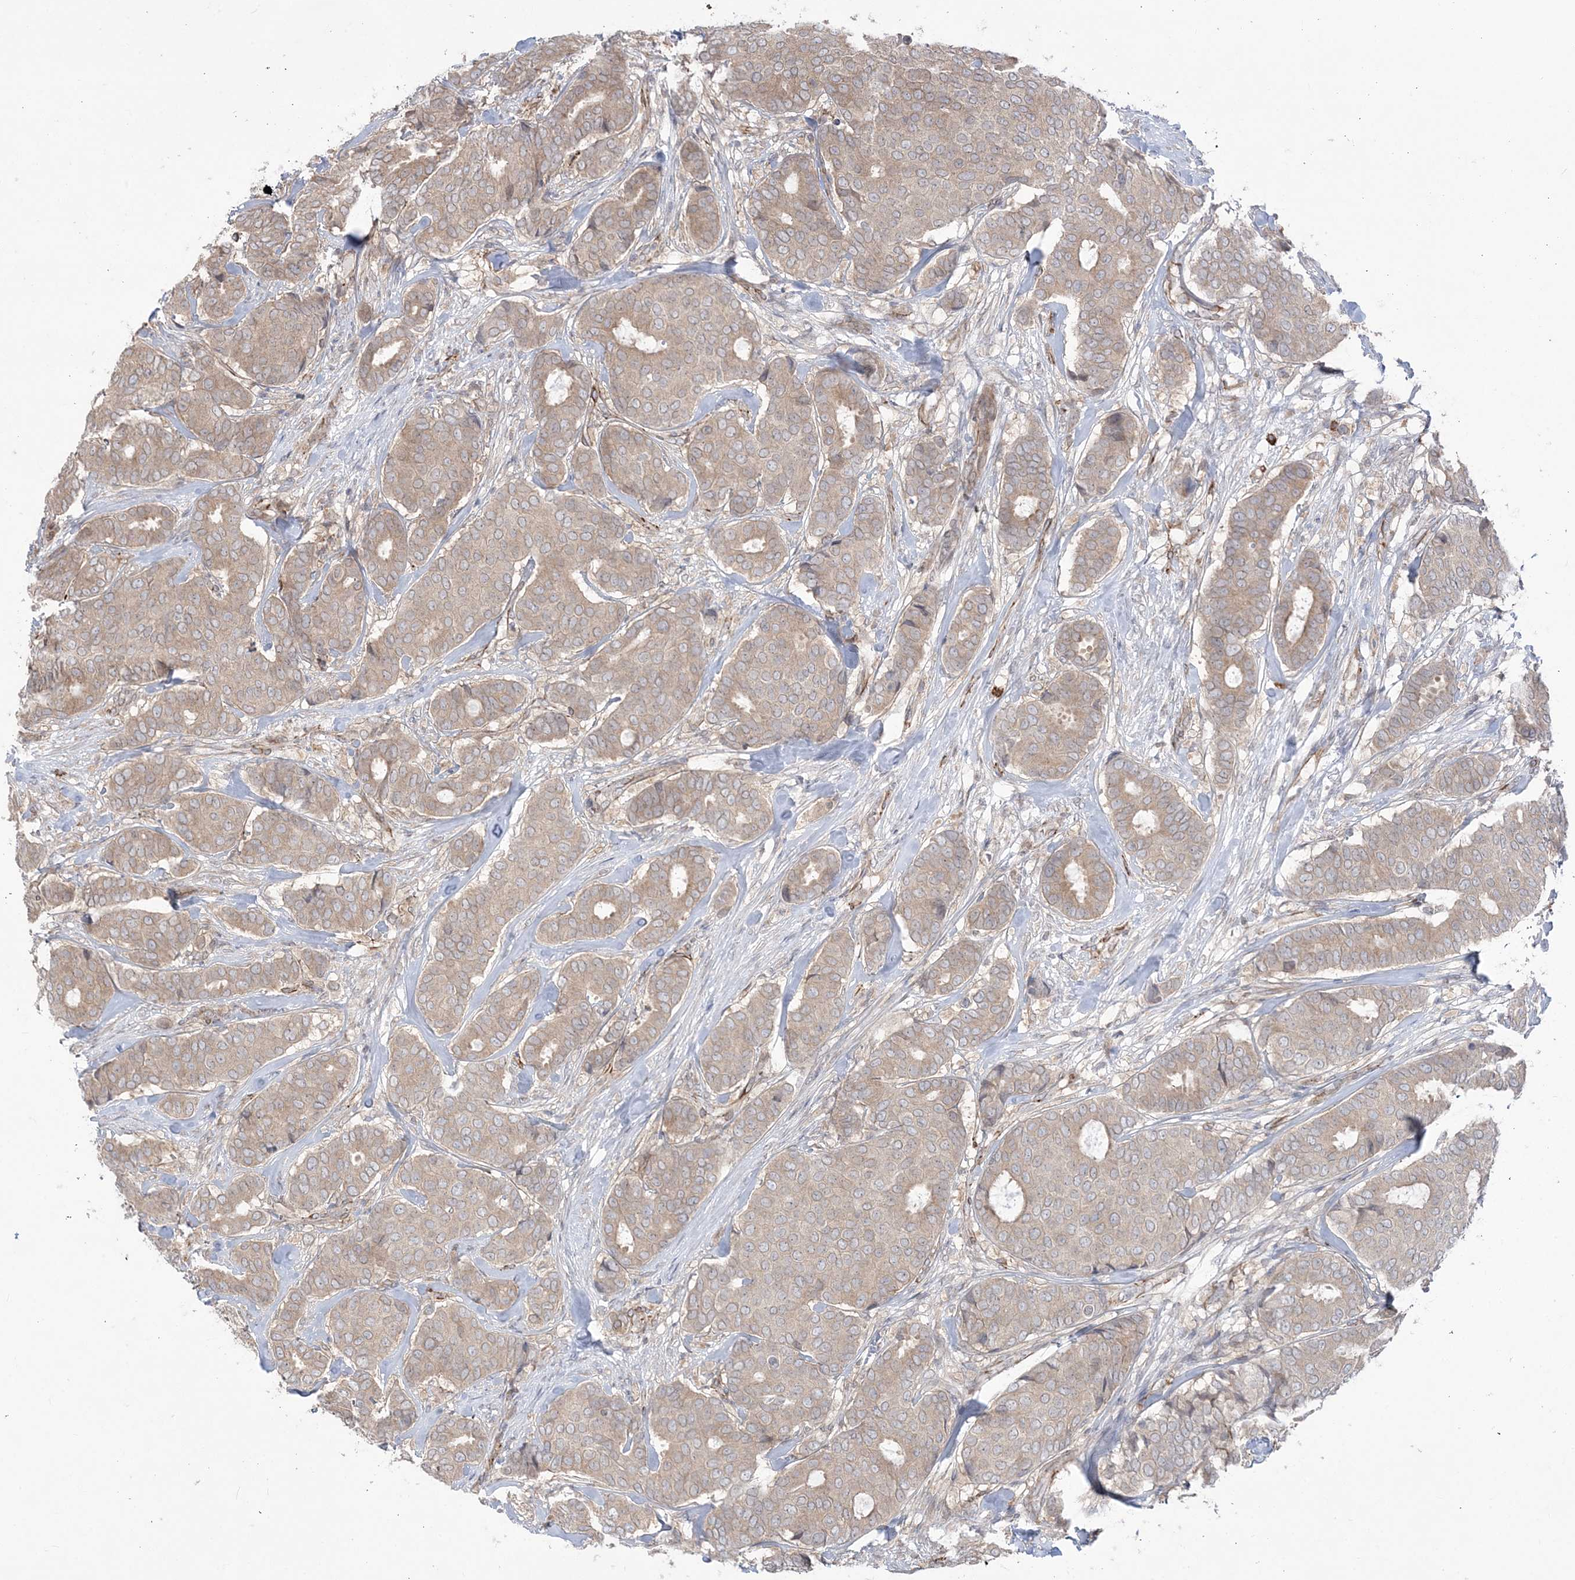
{"staining": {"intensity": "weak", "quantity": ">75%", "location": "cytoplasmic/membranous"}, "tissue": "breast cancer", "cell_type": "Tumor cells", "image_type": "cancer", "snomed": [{"axis": "morphology", "description": "Duct carcinoma"}, {"axis": "topography", "description": "Breast"}], "caption": "Immunohistochemical staining of human breast cancer (intraductal carcinoma) demonstrates weak cytoplasmic/membranous protein staining in approximately >75% of tumor cells.", "gene": "DHX57", "patient": {"sex": "female", "age": 75}}